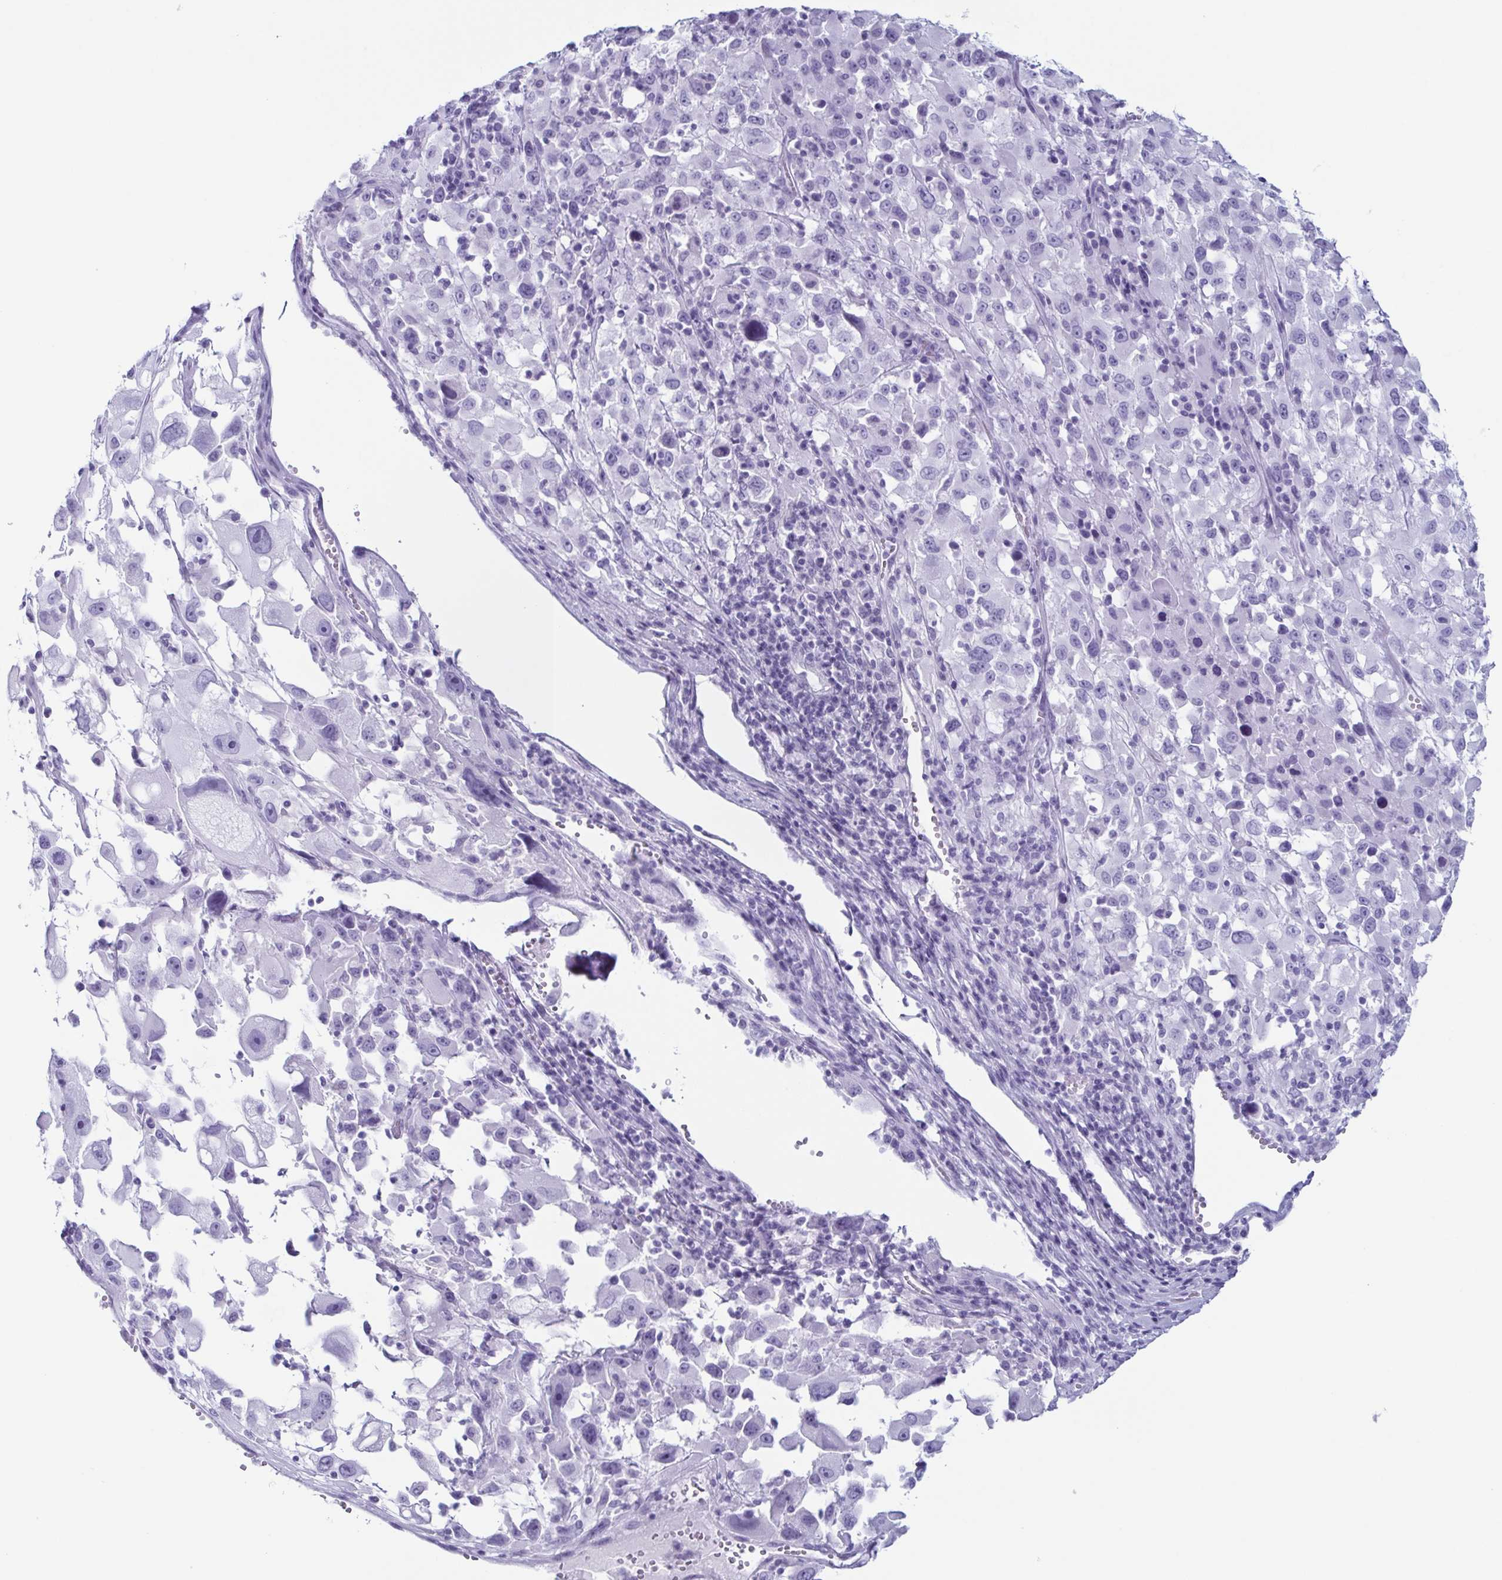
{"staining": {"intensity": "negative", "quantity": "none", "location": "none"}, "tissue": "melanoma", "cell_type": "Tumor cells", "image_type": "cancer", "snomed": [{"axis": "morphology", "description": "Malignant melanoma, Metastatic site"}, {"axis": "topography", "description": "Soft tissue"}], "caption": "Melanoma stained for a protein using immunohistochemistry (IHC) shows no staining tumor cells.", "gene": "ENKUR", "patient": {"sex": "male", "age": 50}}